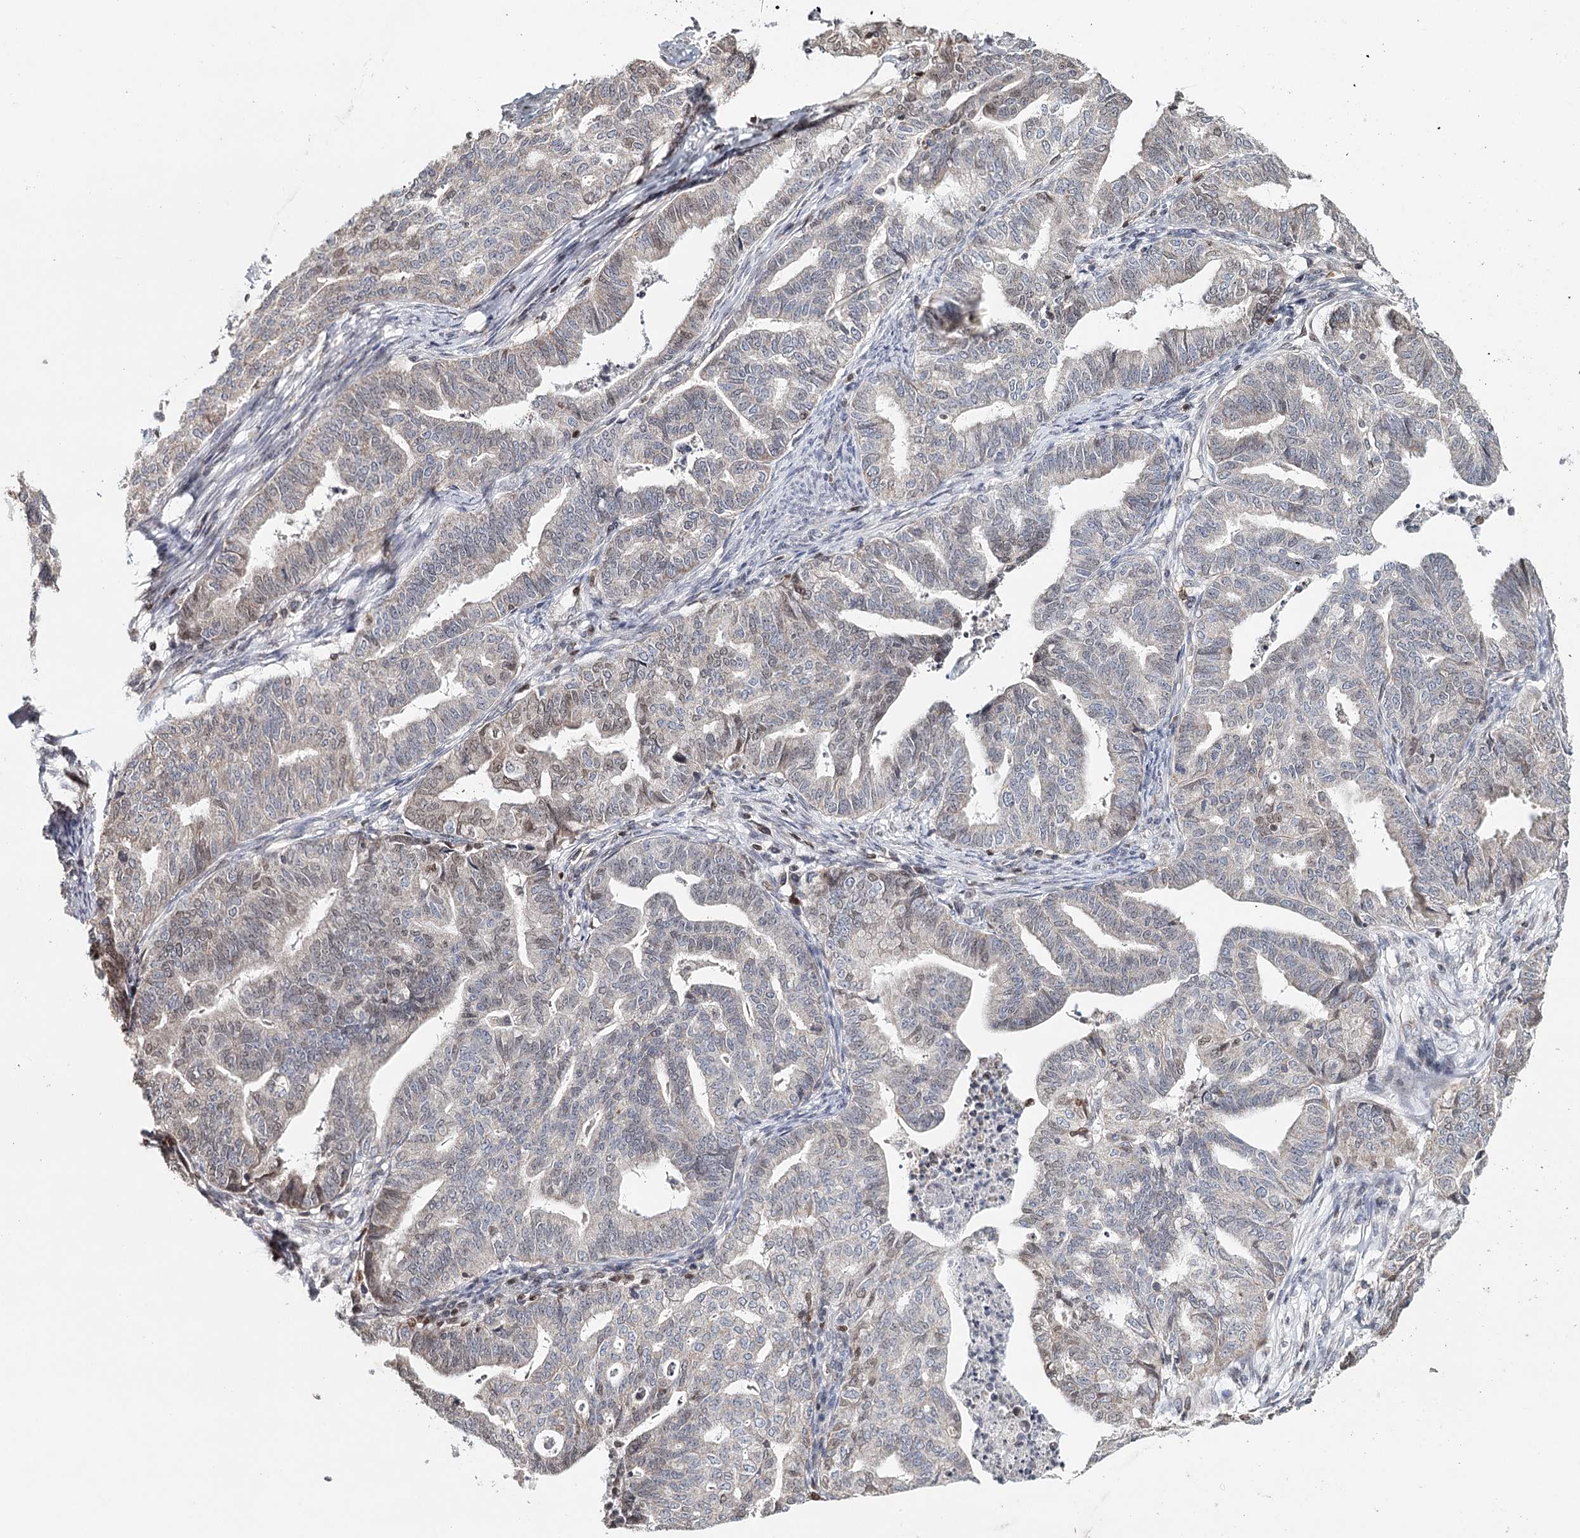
{"staining": {"intensity": "weak", "quantity": "<25%", "location": "nuclear"}, "tissue": "endometrial cancer", "cell_type": "Tumor cells", "image_type": "cancer", "snomed": [{"axis": "morphology", "description": "Adenocarcinoma, NOS"}, {"axis": "topography", "description": "Endometrium"}], "caption": "IHC histopathology image of neoplastic tissue: endometrial adenocarcinoma stained with DAB (3,3'-diaminobenzidine) shows no significant protein expression in tumor cells.", "gene": "ICOS", "patient": {"sex": "female", "age": 79}}